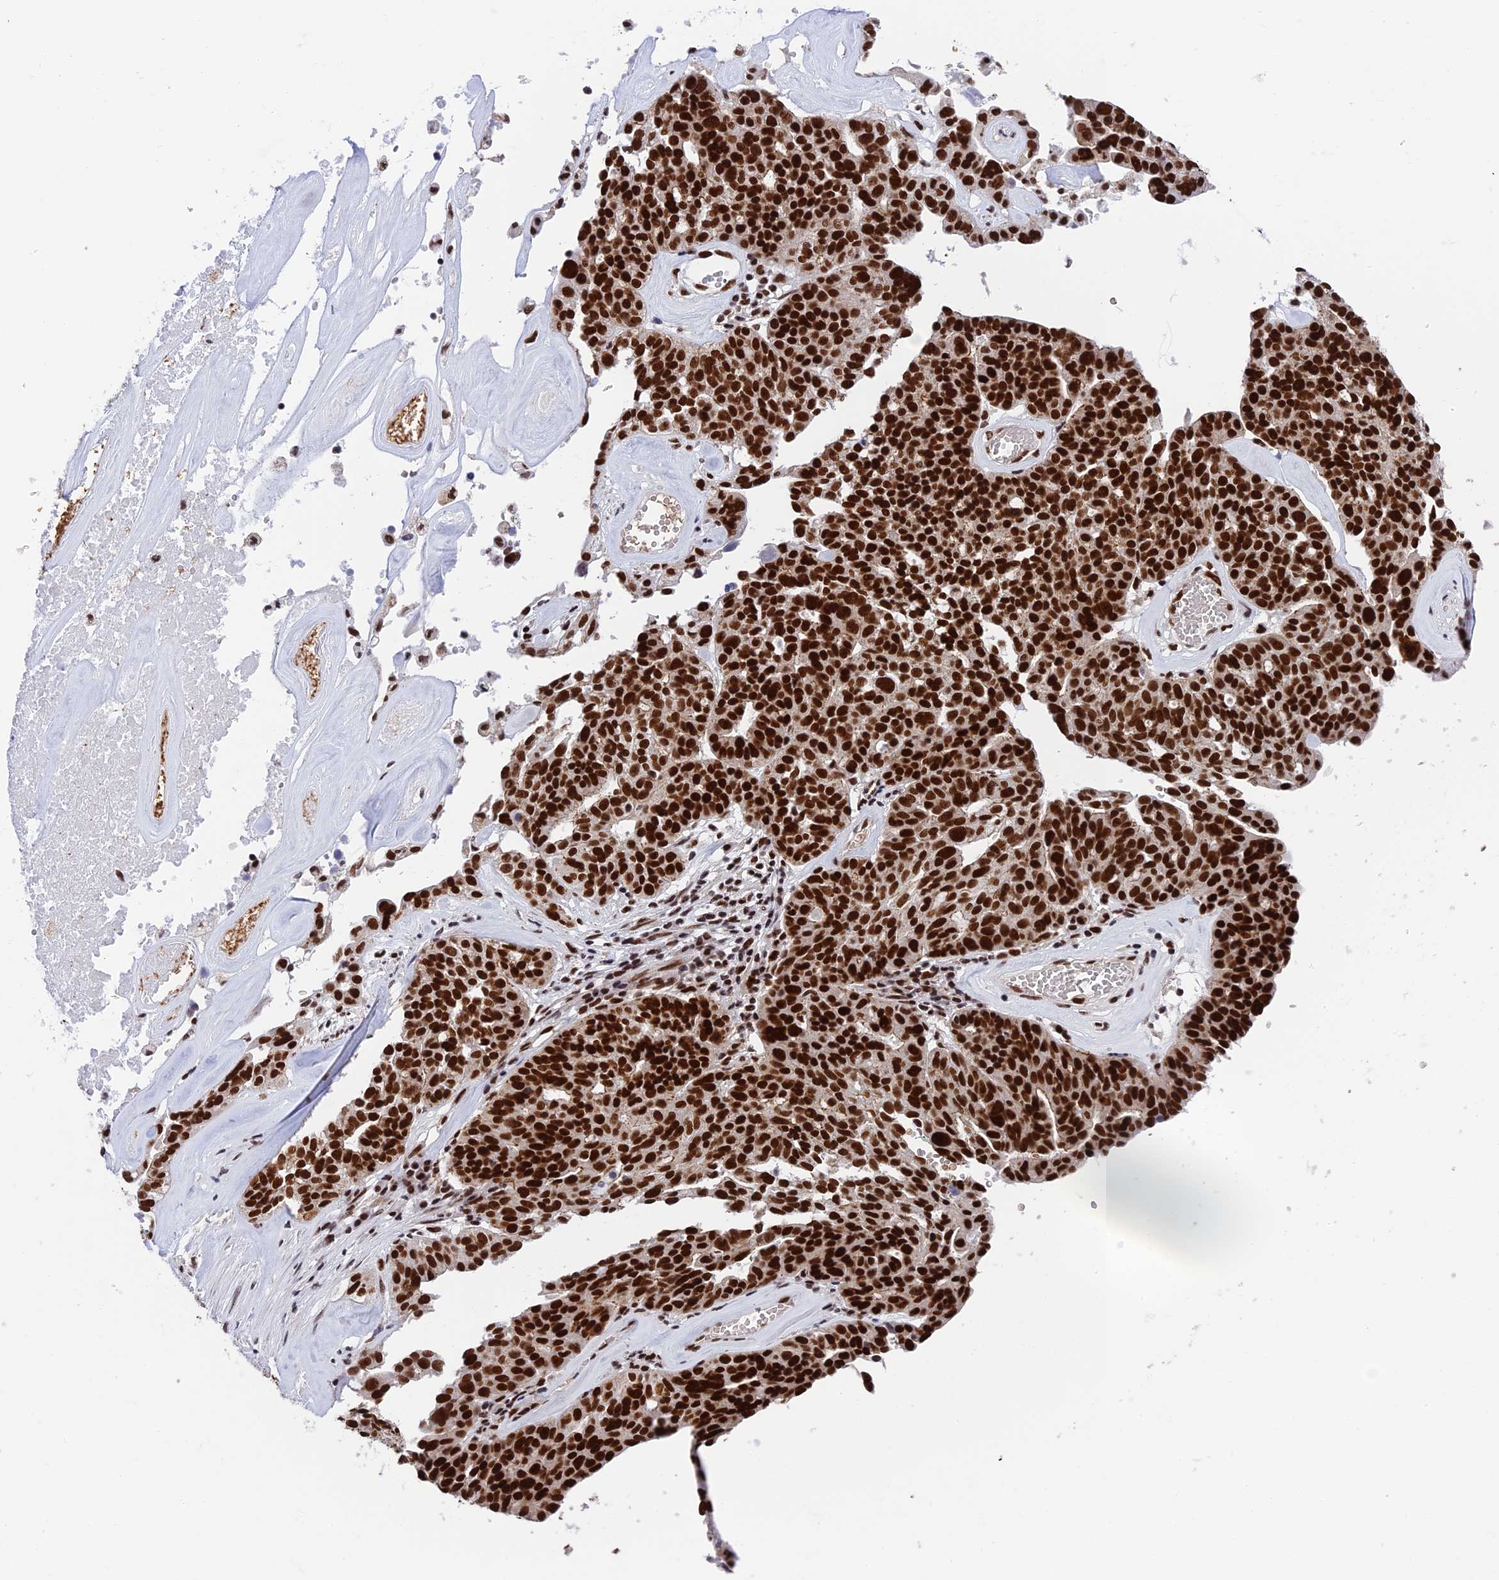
{"staining": {"intensity": "strong", "quantity": ">75%", "location": "nuclear"}, "tissue": "ovarian cancer", "cell_type": "Tumor cells", "image_type": "cancer", "snomed": [{"axis": "morphology", "description": "Cystadenocarcinoma, serous, NOS"}, {"axis": "topography", "description": "Ovary"}], "caption": "Immunohistochemistry (IHC) of human ovarian cancer displays high levels of strong nuclear positivity in about >75% of tumor cells. (DAB (3,3'-diaminobenzidine) IHC with brightfield microscopy, high magnification).", "gene": "EEF1AKMT3", "patient": {"sex": "female", "age": 59}}